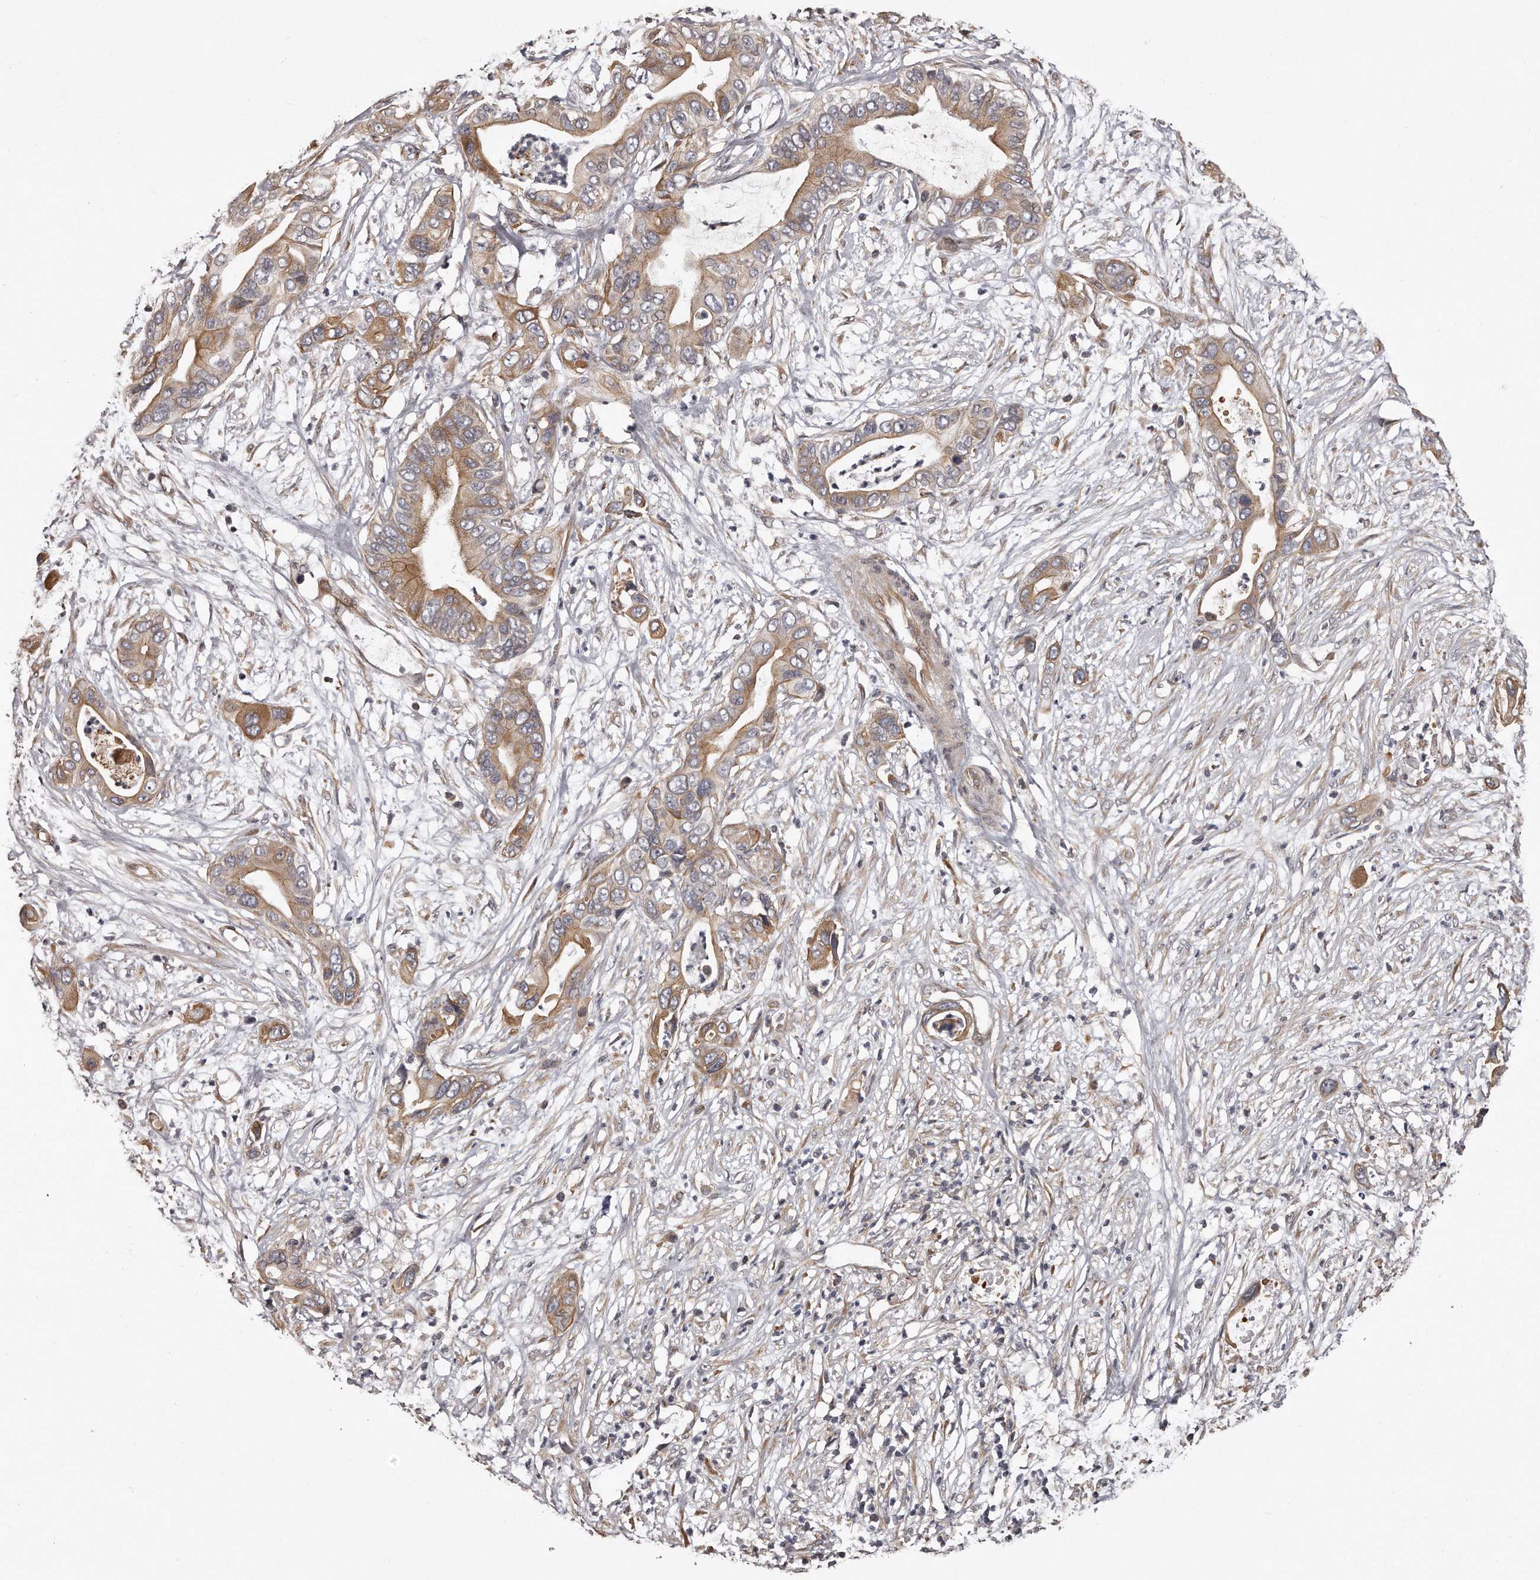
{"staining": {"intensity": "moderate", "quantity": ">75%", "location": "cytoplasmic/membranous"}, "tissue": "pancreatic cancer", "cell_type": "Tumor cells", "image_type": "cancer", "snomed": [{"axis": "morphology", "description": "Adenocarcinoma, NOS"}, {"axis": "topography", "description": "Pancreas"}], "caption": "About >75% of tumor cells in human adenocarcinoma (pancreatic) display moderate cytoplasmic/membranous protein staining as visualized by brown immunohistochemical staining.", "gene": "TRAPPC14", "patient": {"sex": "male", "age": 66}}